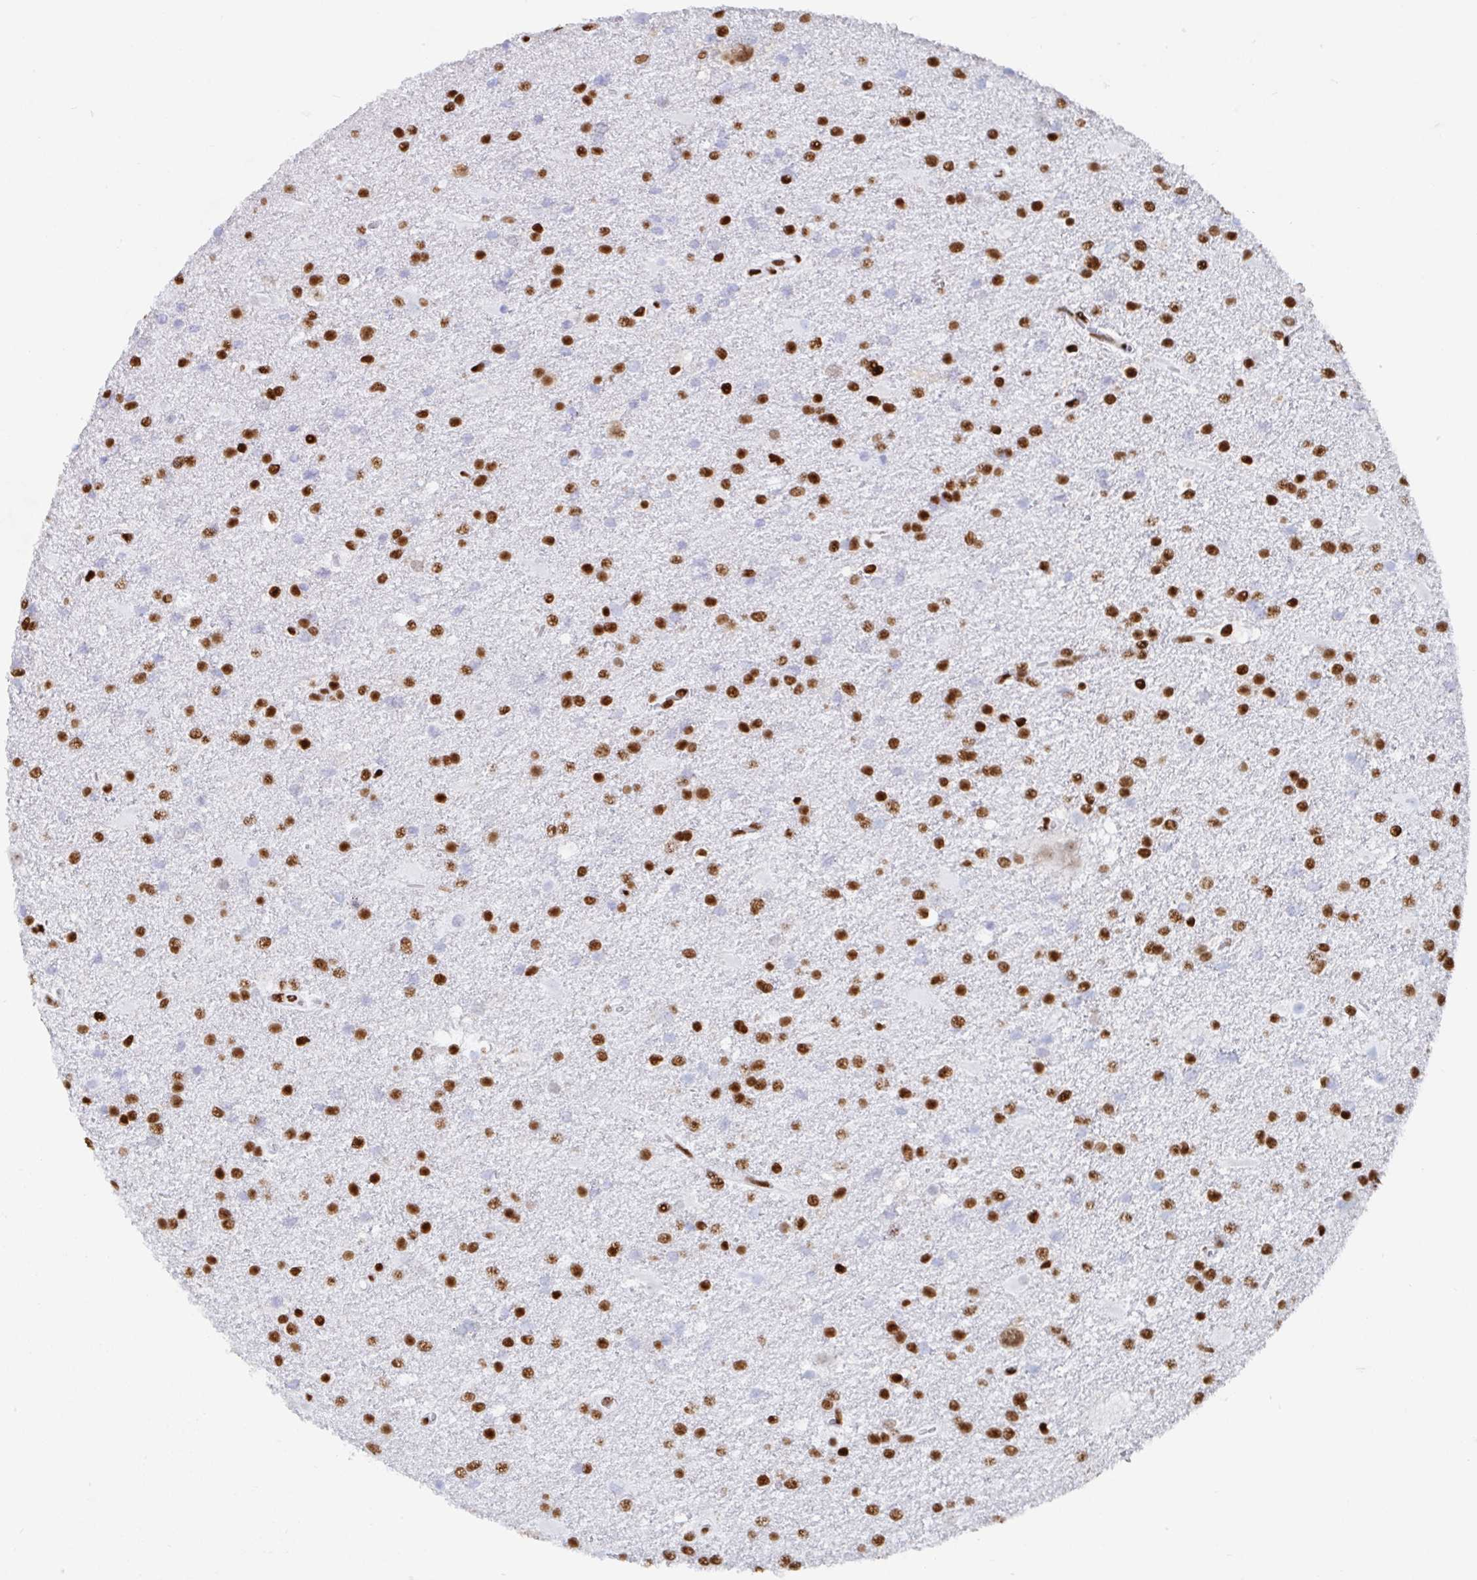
{"staining": {"intensity": "strong", "quantity": ">75%", "location": "nuclear"}, "tissue": "glioma", "cell_type": "Tumor cells", "image_type": "cancer", "snomed": [{"axis": "morphology", "description": "Glioma, malignant, Low grade"}, {"axis": "topography", "description": "Brain"}], "caption": "Low-grade glioma (malignant) tissue displays strong nuclear expression in approximately >75% of tumor cells", "gene": "EWSR1", "patient": {"sex": "male", "age": 66}}